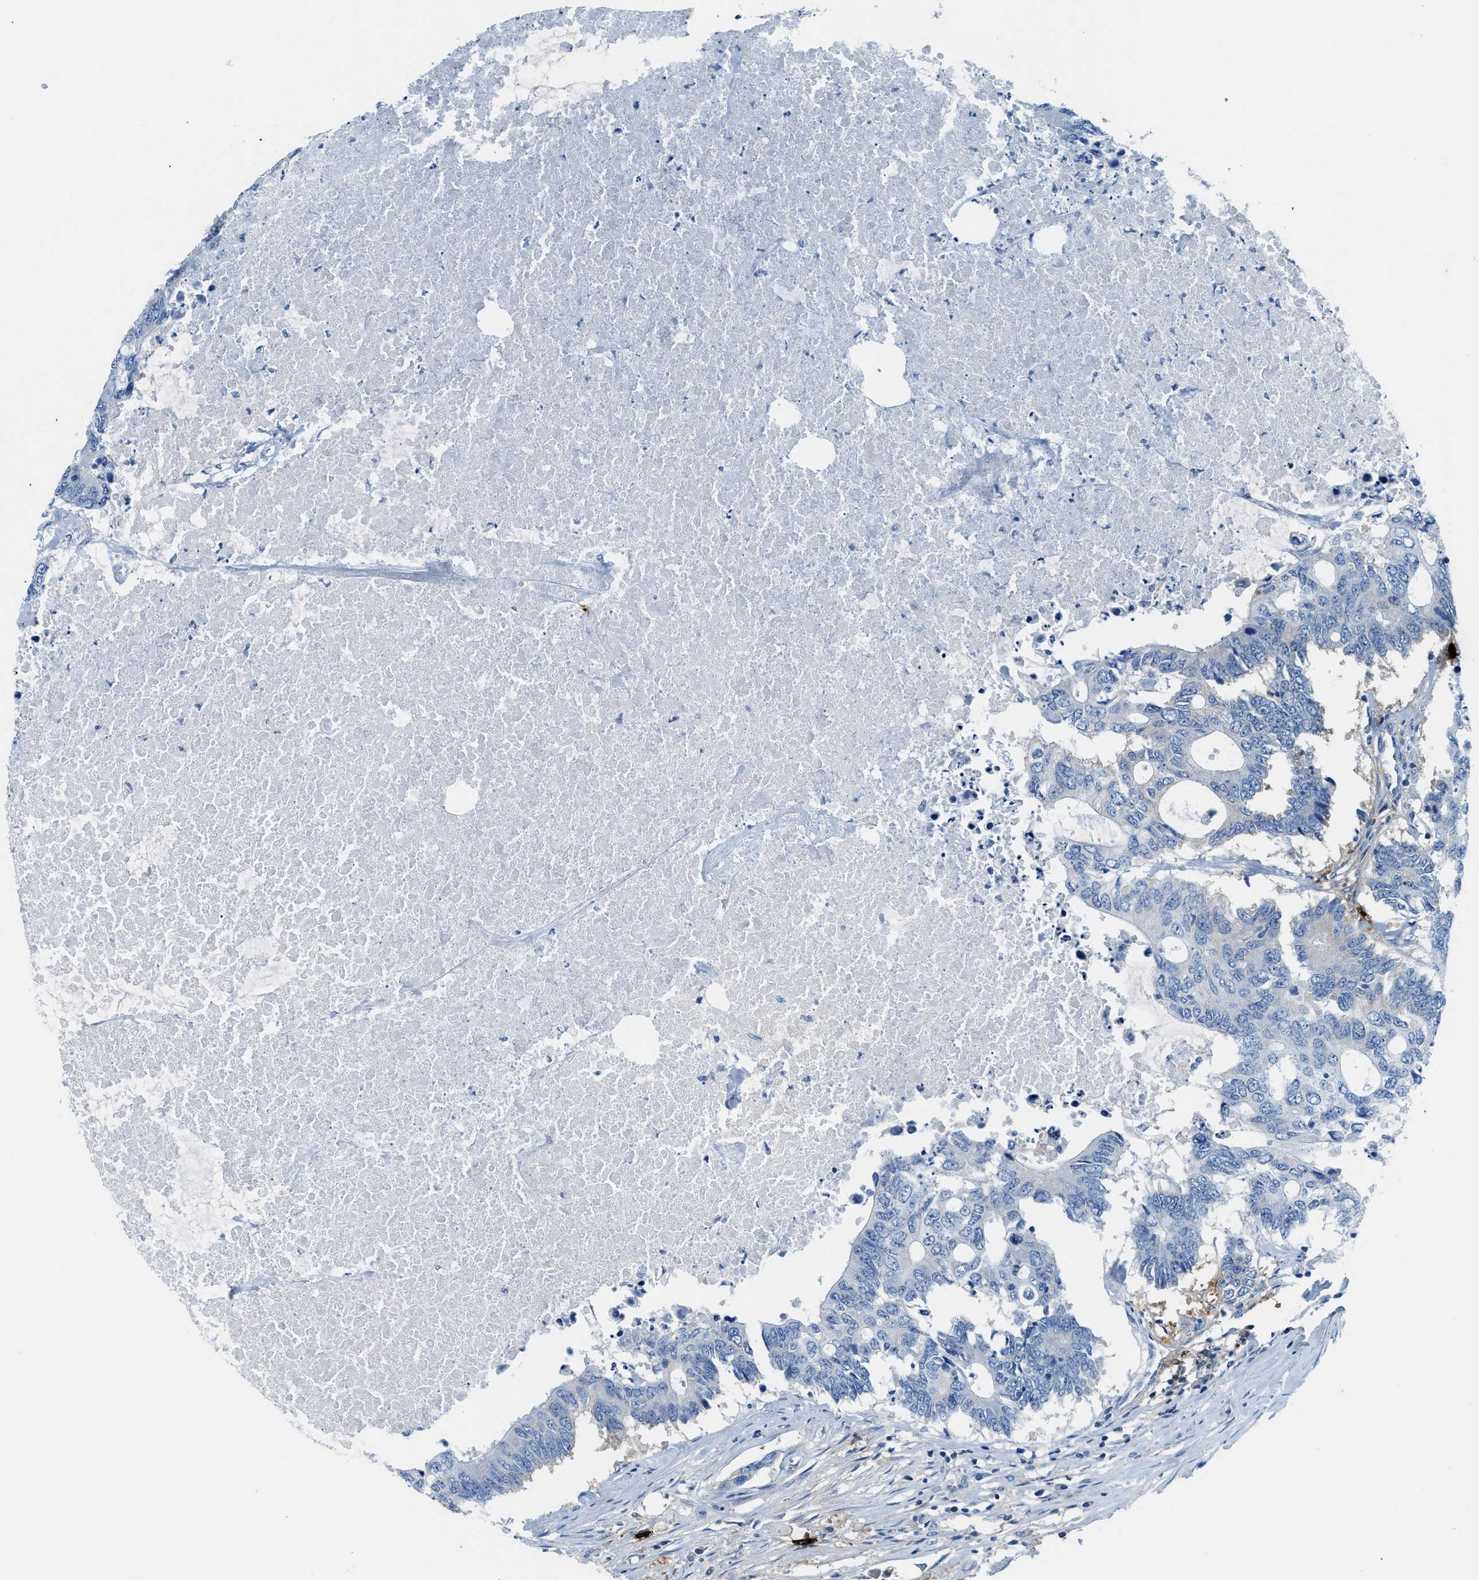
{"staining": {"intensity": "negative", "quantity": "none", "location": "none"}, "tissue": "colorectal cancer", "cell_type": "Tumor cells", "image_type": "cancer", "snomed": [{"axis": "morphology", "description": "Adenocarcinoma, NOS"}, {"axis": "topography", "description": "Colon"}], "caption": "High power microscopy photomicrograph of an IHC histopathology image of colorectal adenocarcinoma, revealing no significant staining in tumor cells. Nuclei are stained in blue.", "gene": "TPSAB1", "patient": {"sex": "male", "age": 71}}